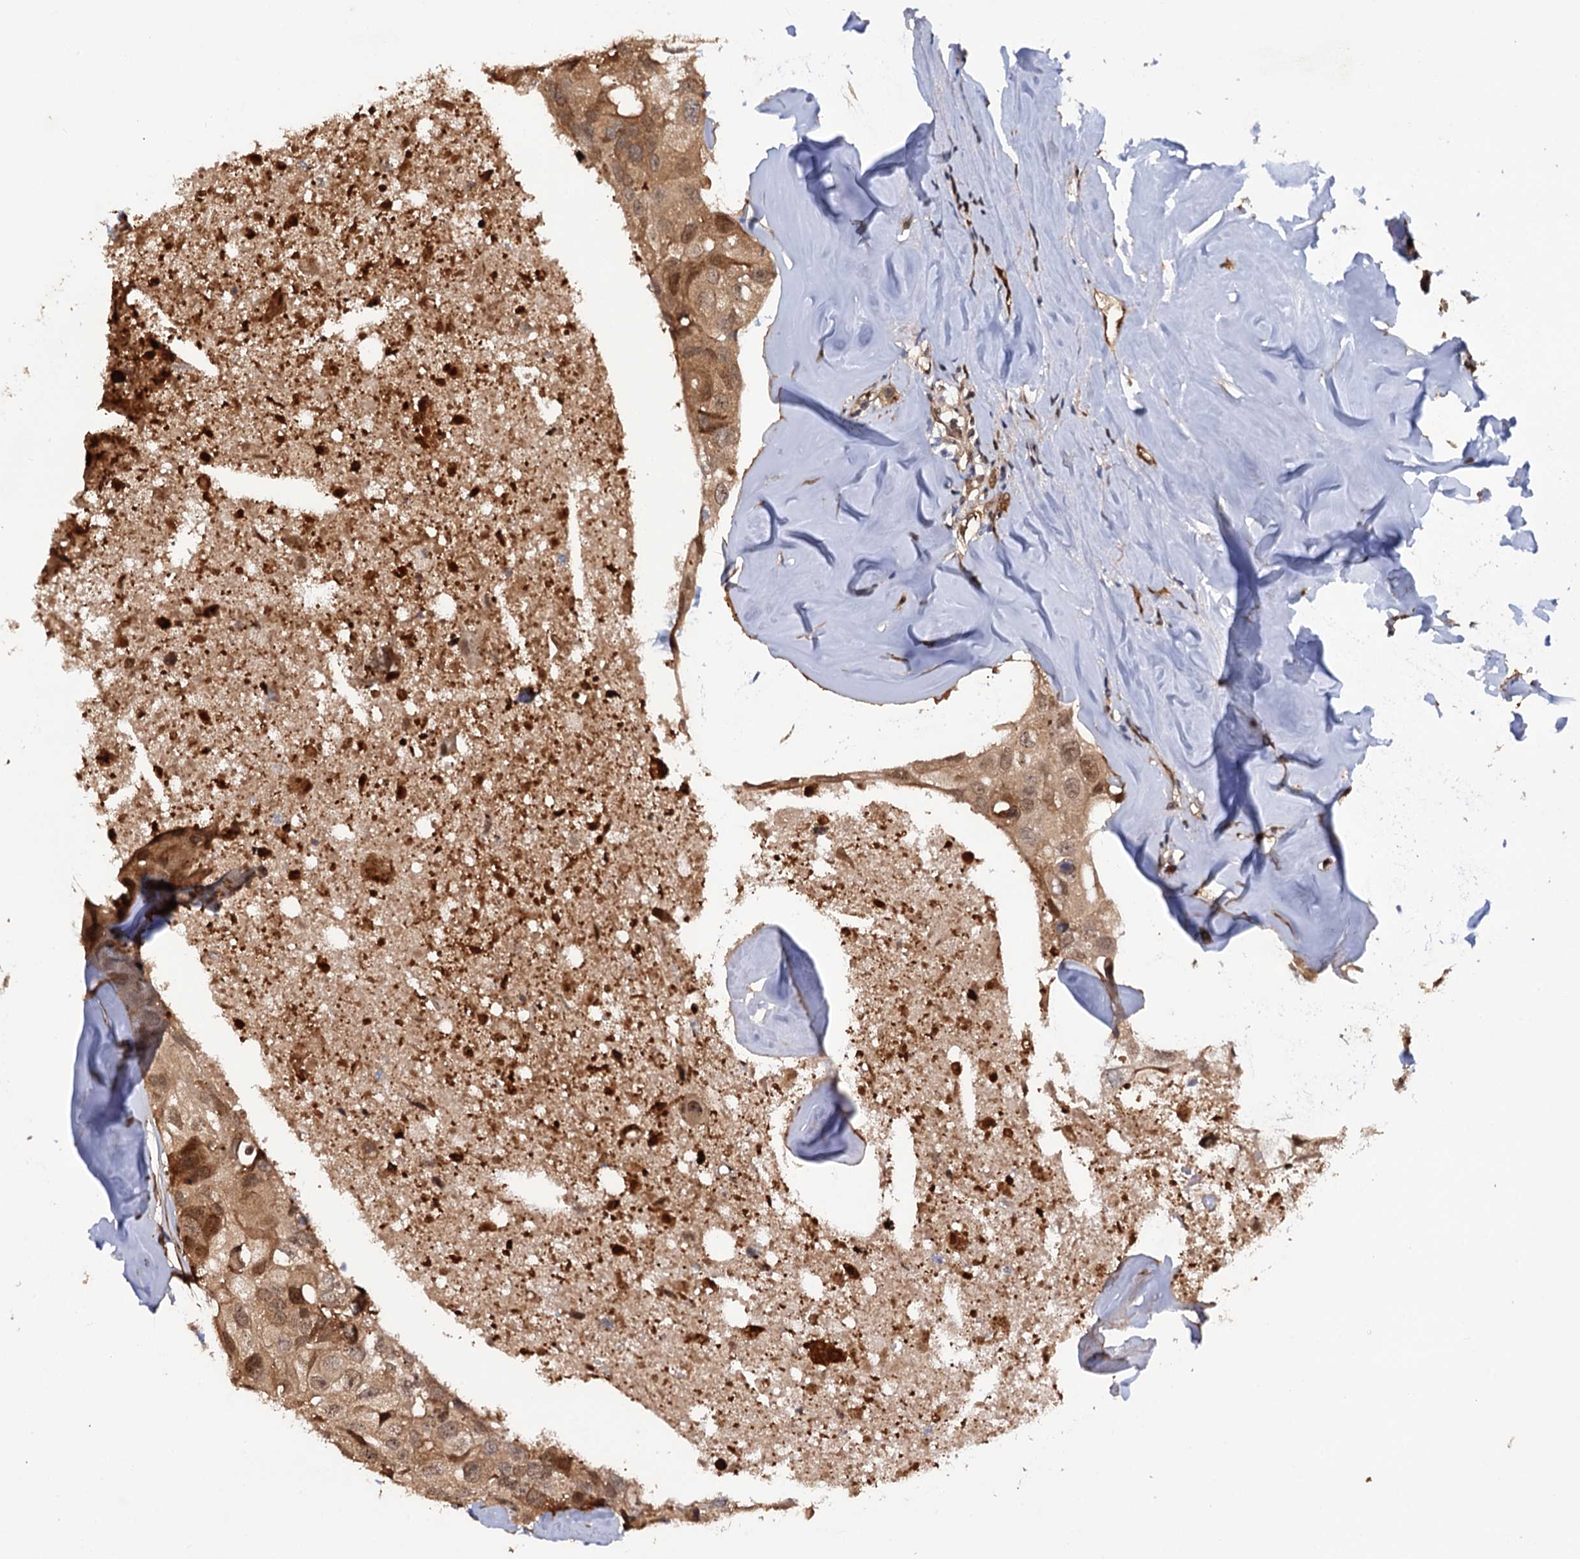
{"staining": {"intensity": "moderate", "quantity": ">75%", "location": "cytoplasmic/membranous,nuclear"}, "tissue": "head and neck cancer", "cell_type": "Tumor cells", "image_type": "cancer", "snomed": [{"axis": "morphology", "description": "Adenocarcinoma, NOS"}, {"axis": "morphology", "description": "Adenocarcinoma, metastatic, NOS"}, {"axis": "topography", "description": "Head-Neck"}], "caption": "Immunohistochemistry (IHC) (DAB (3,3'-diaminobenzidine)) staining of human head and neck cancer exhibits moderate cytoplasmic/membranous and nuclear protein staining in approximately >75% of tumor cells.", "gene": "CDC23", "patient": {"sex": "male", "age": 75}}